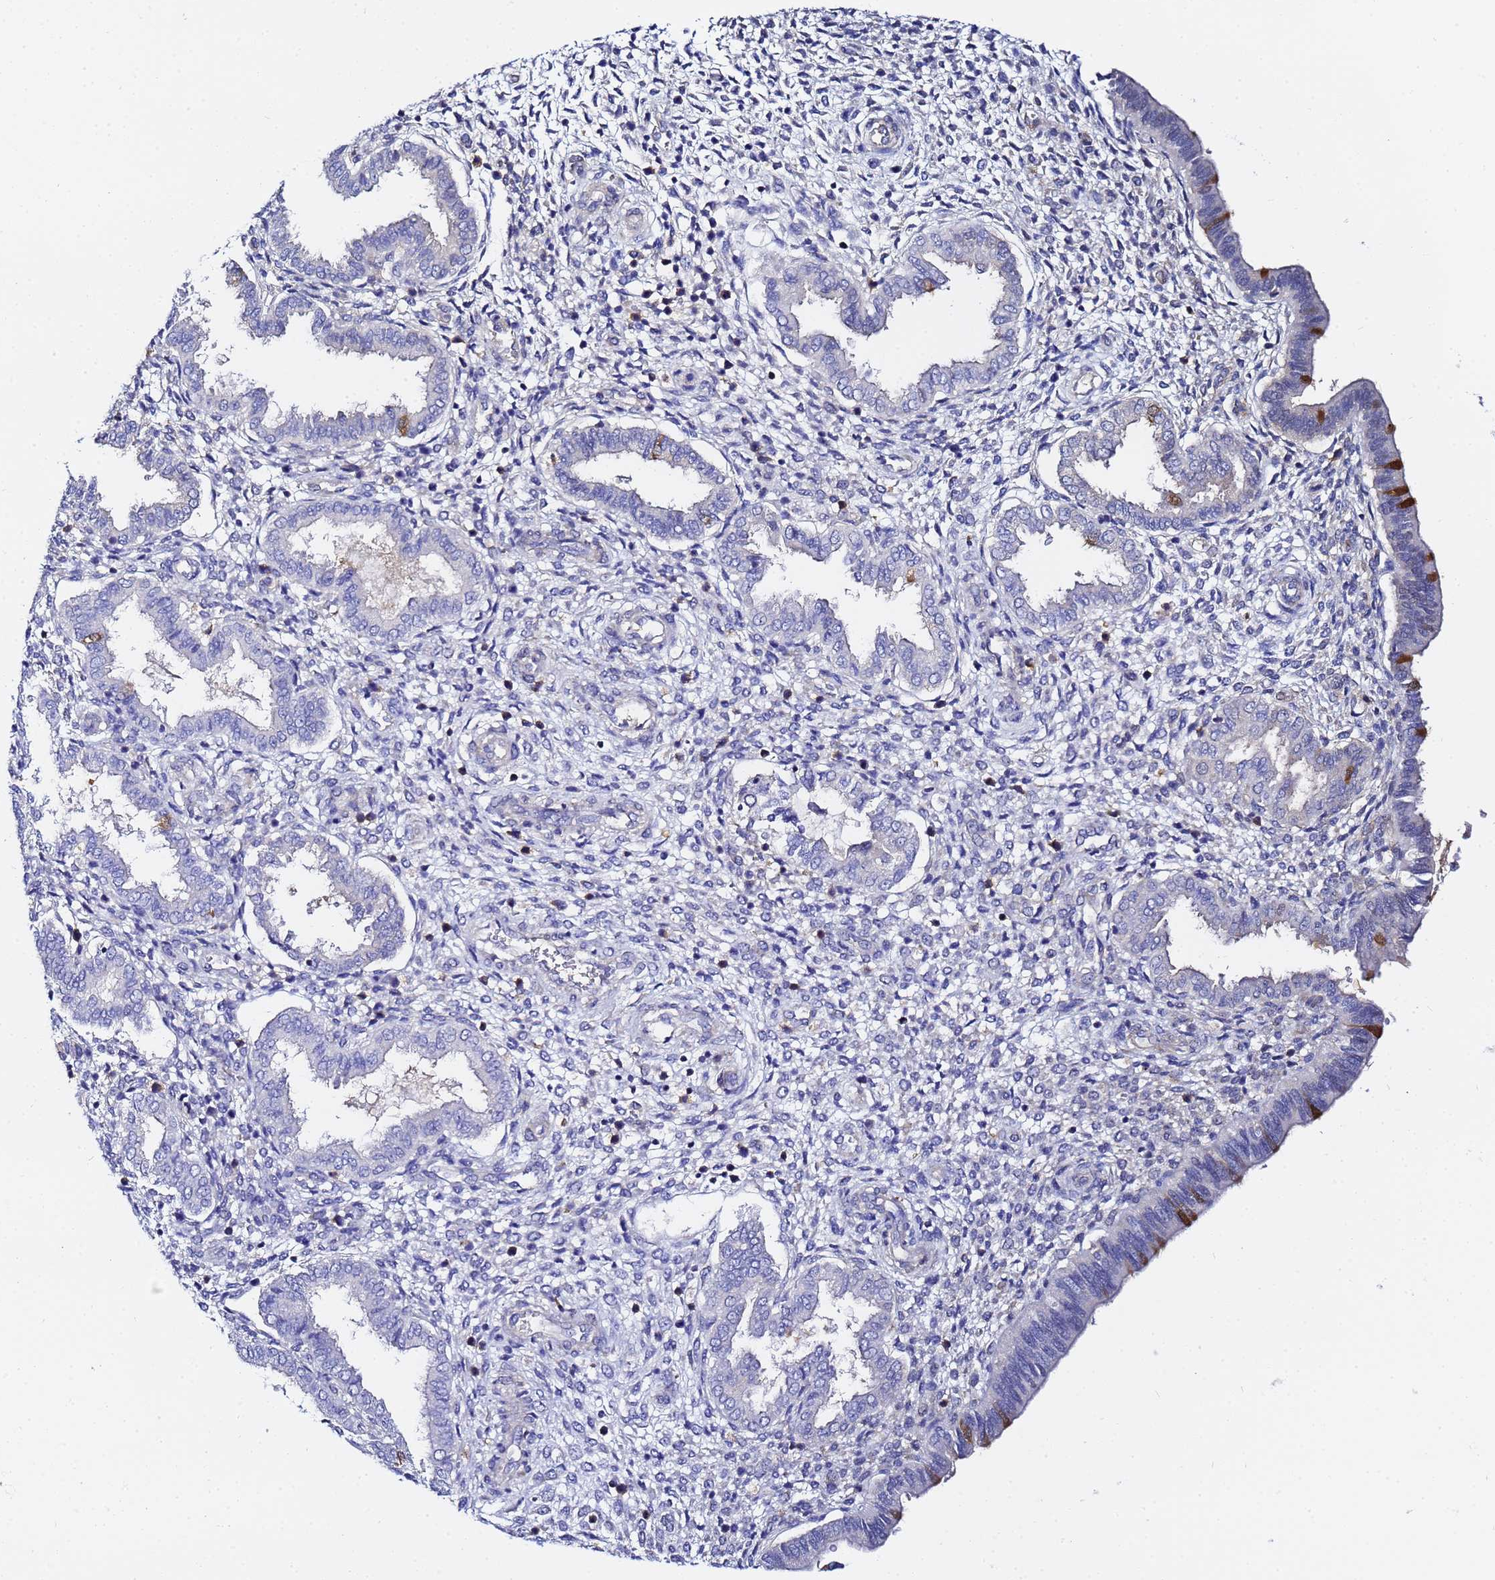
{"staining": {"intensity": "negative", "quantity": "none", "location": "none"}, "tissue": "endometrium", "cell_type": "Cells in endometrial stroma", "image_type": "normal", "snomed": [{"axis": "morphology", "description": "Normal tissue, NOS"}, {"axis": "topography", "description": "Endometrium"}], "caption": "Cells in endometrial stroma are negative for brown protein staining in benign endometrium. (IHC, brightfield microscopy, high magnification).", "gene": "LENG1", "patient": {"sex": "female", "age": 24}}